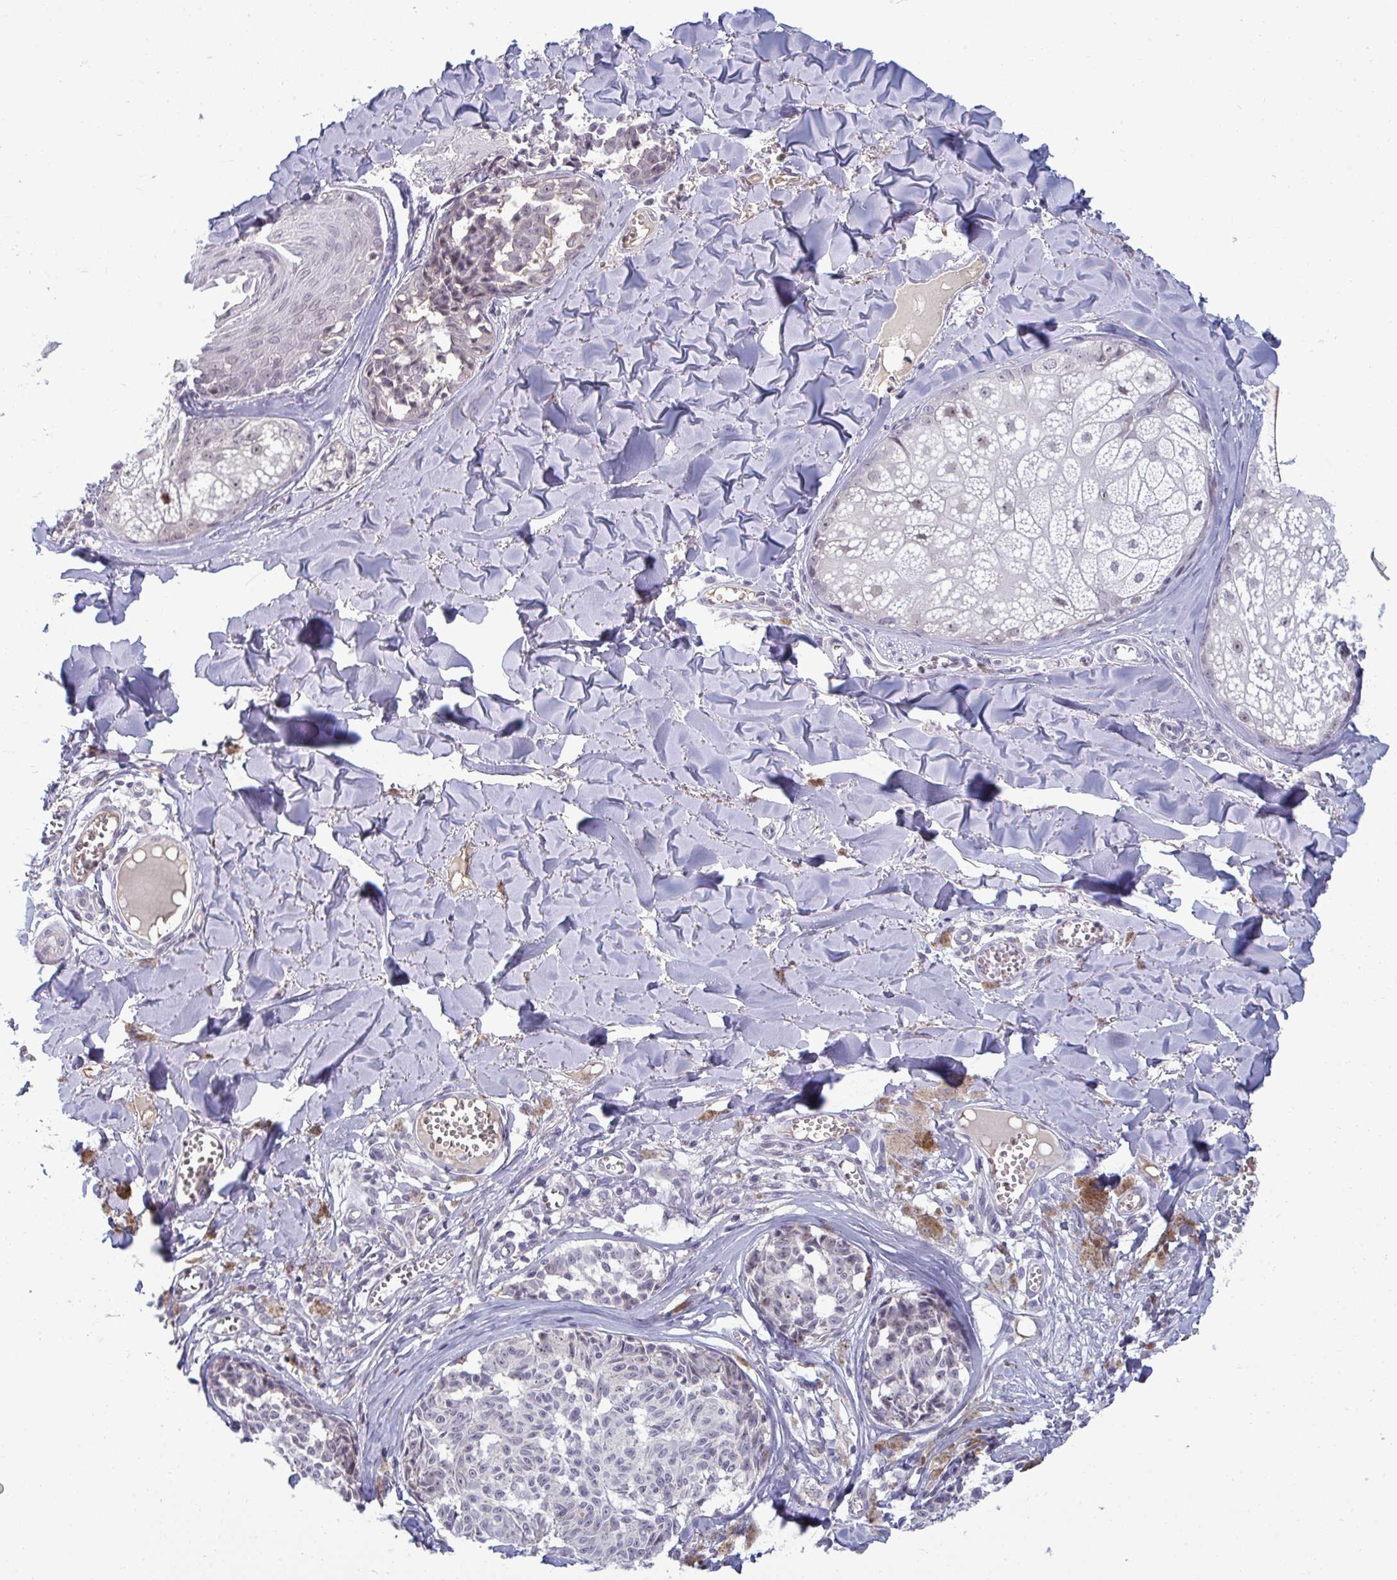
{"staining": {"intensity": "negative", "quantity": "none", "location": "none"}, "tissue": "melanoma", "cell_type": "Tumor cells", "image_type": "cancer", "snomed": [{"axis": "morphology", "description": "Malignant melanoma, NOS"}, {"axis": "topography", "description": "Skin"}], "caption": "IHC photomicrograph of malignant melanoma stained for a protein (brown), which reveals no expression in tumor cells. Nuclei are stained in blue.", "gene": "RNASEH1", "patient": {"sex": "female", "age": 43}}